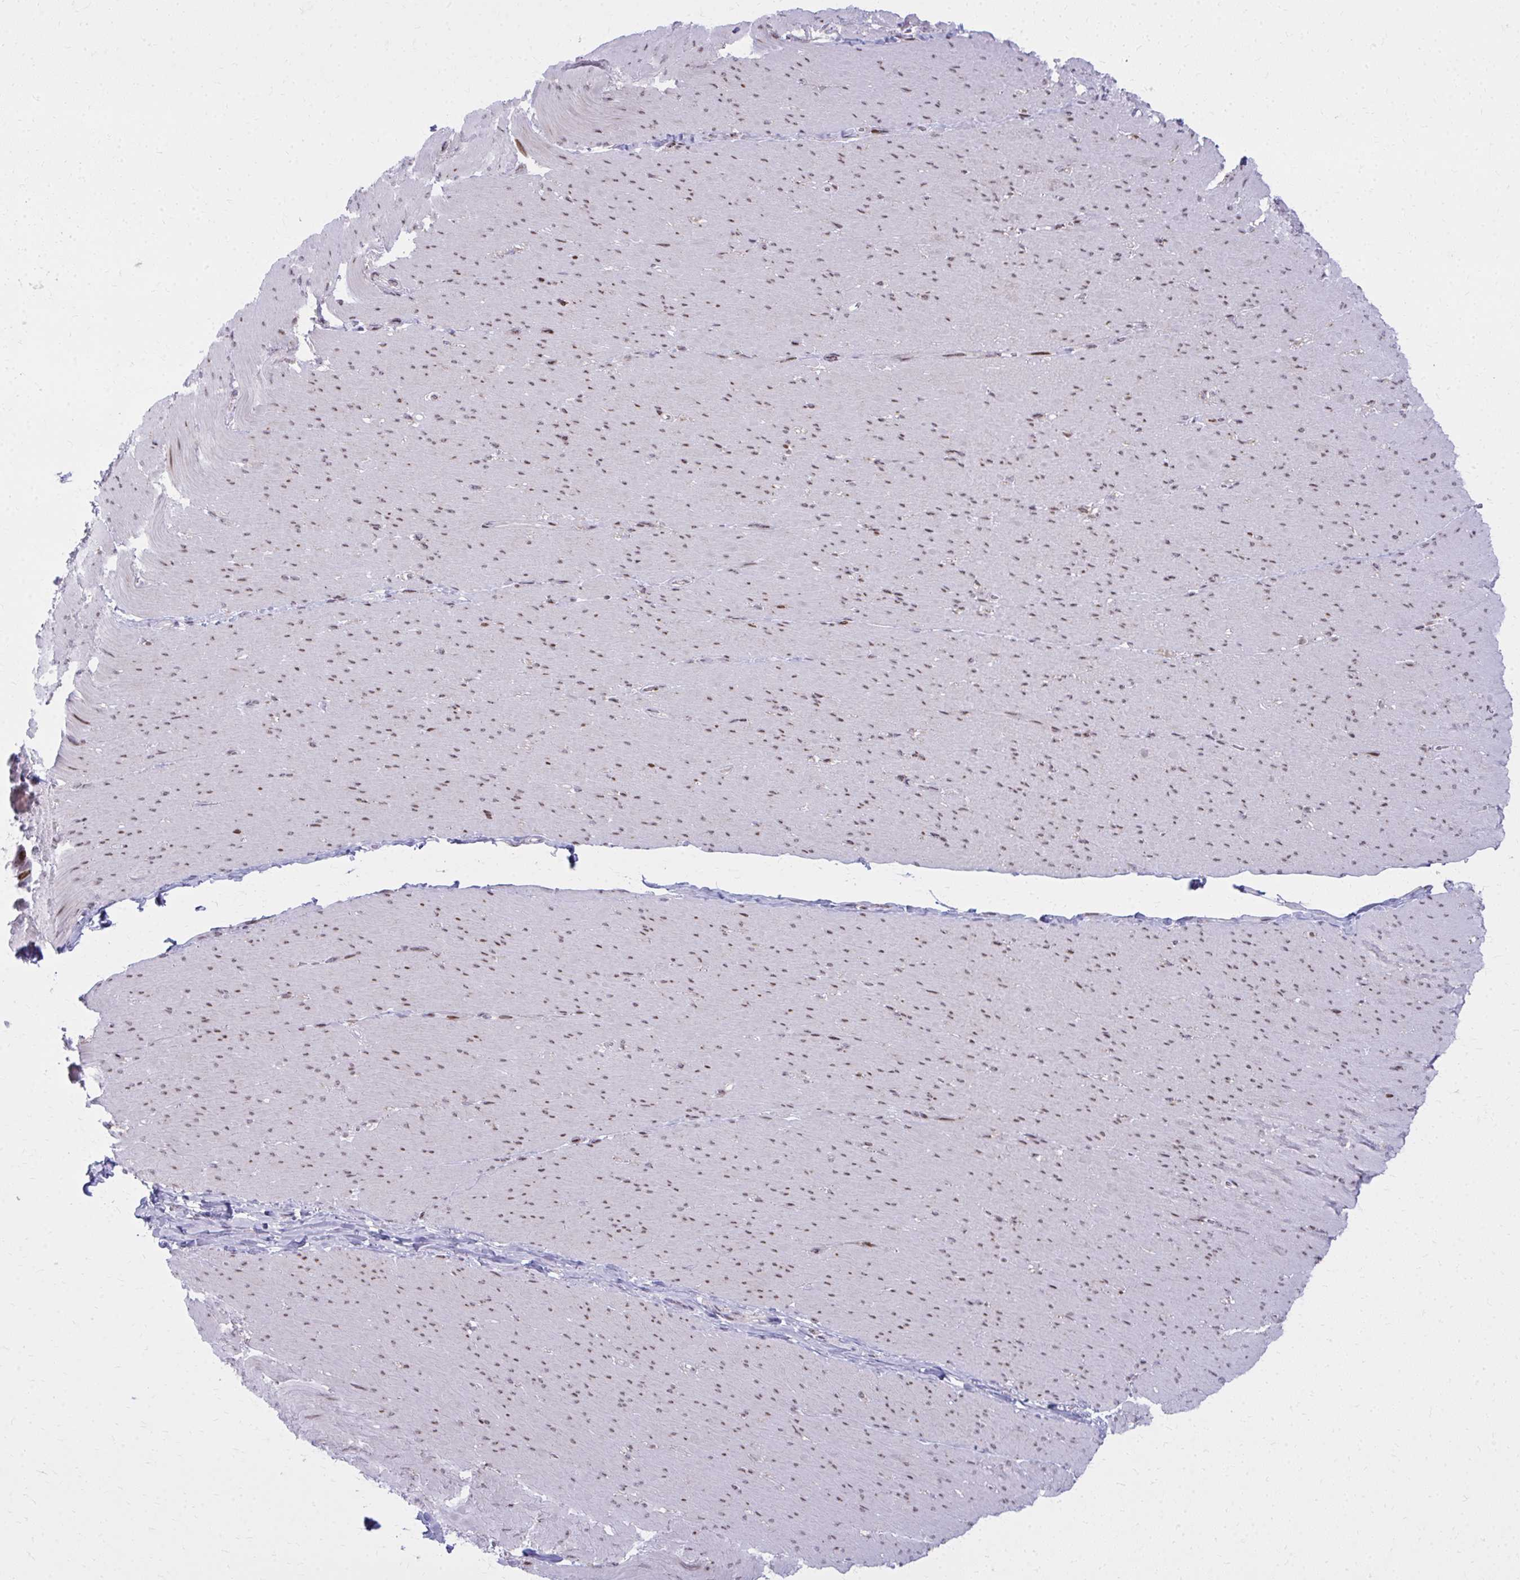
{"staining": {"intensity": "moderate", "quantity": "25%-75%", "location": "nuclear"}, "tissue": "smooth muscle", "cell_type": "Smooth muscle cells", "image_type": "normal", "snomed": [{"axis": "morphology", "description": "Normal tissue, NOS"}, {"axis": "topography", "description": "Smooth muscle"}, {"axis": "topography", "description": "Rectum"}], "caption": "Protein staining displays moderate nuclear positivity in about 25%-75% of smooth muscle cells in normal smooth muscle.", "gene": "AP5M1", "patient": {"sex": "male", "age": 53}}